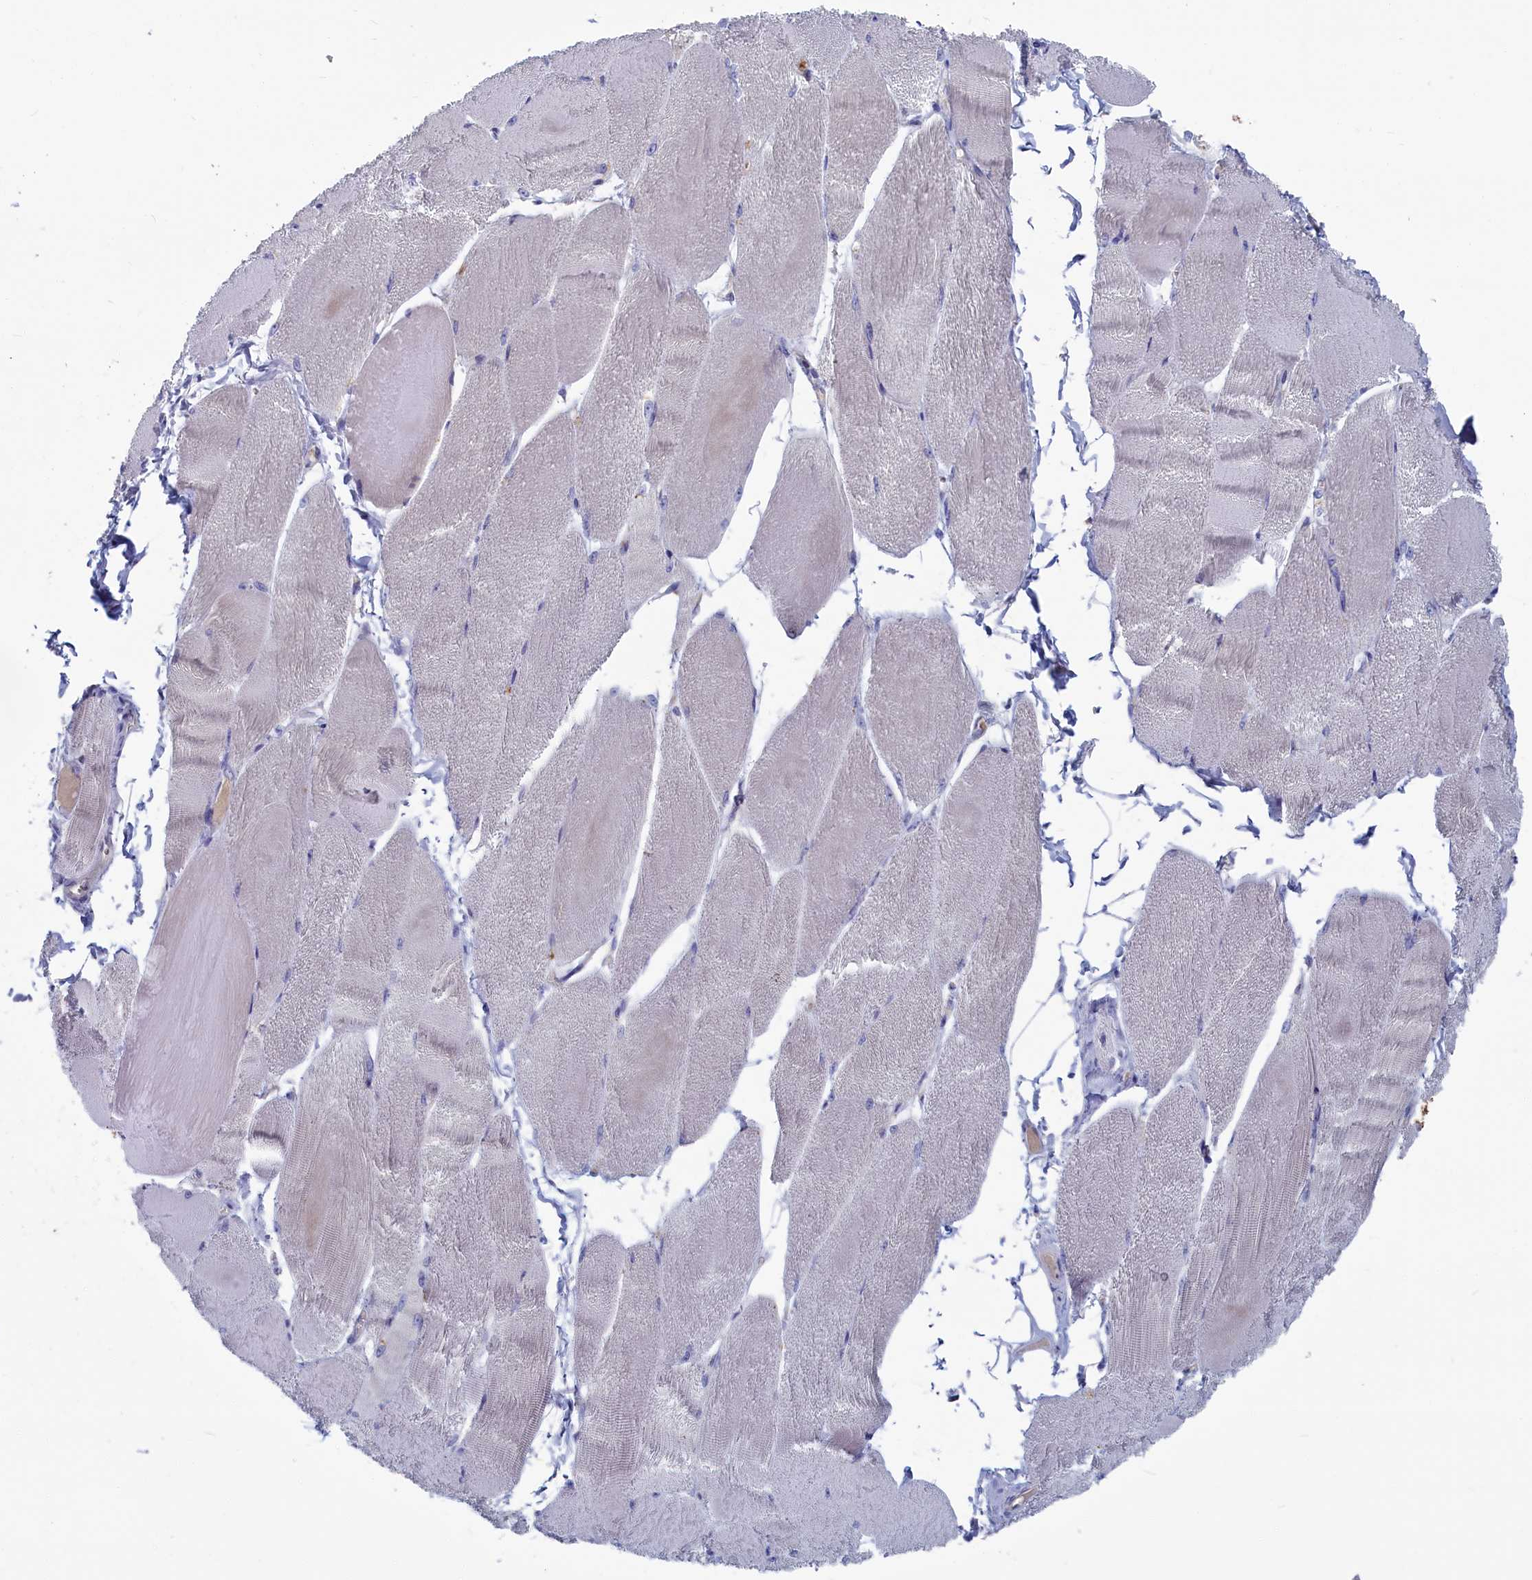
{"staining": {"intensity": "weak", "quantity": "25%-75%", "location": "cytoplasmic/membranous"}, "tissue": "skeletal muscle", "cell_type": "Myocytes", "image_type": "normal", "snomed": [{"axis": "morphology", "description": "Normal tissue, NOS"}, {"axis": "morphology", "description": "Basal cell carcinoma"}, {"axis": "topography", "description": "Skeletal muscle"}], "caption": "Protein staining exhibits weak cytoplasmic/membranous staining in approximately 25%-75% of myocytes in benign skeletal muscle.", "gene": "CEND1", "patient": {"sex": "female", "age": 64}}